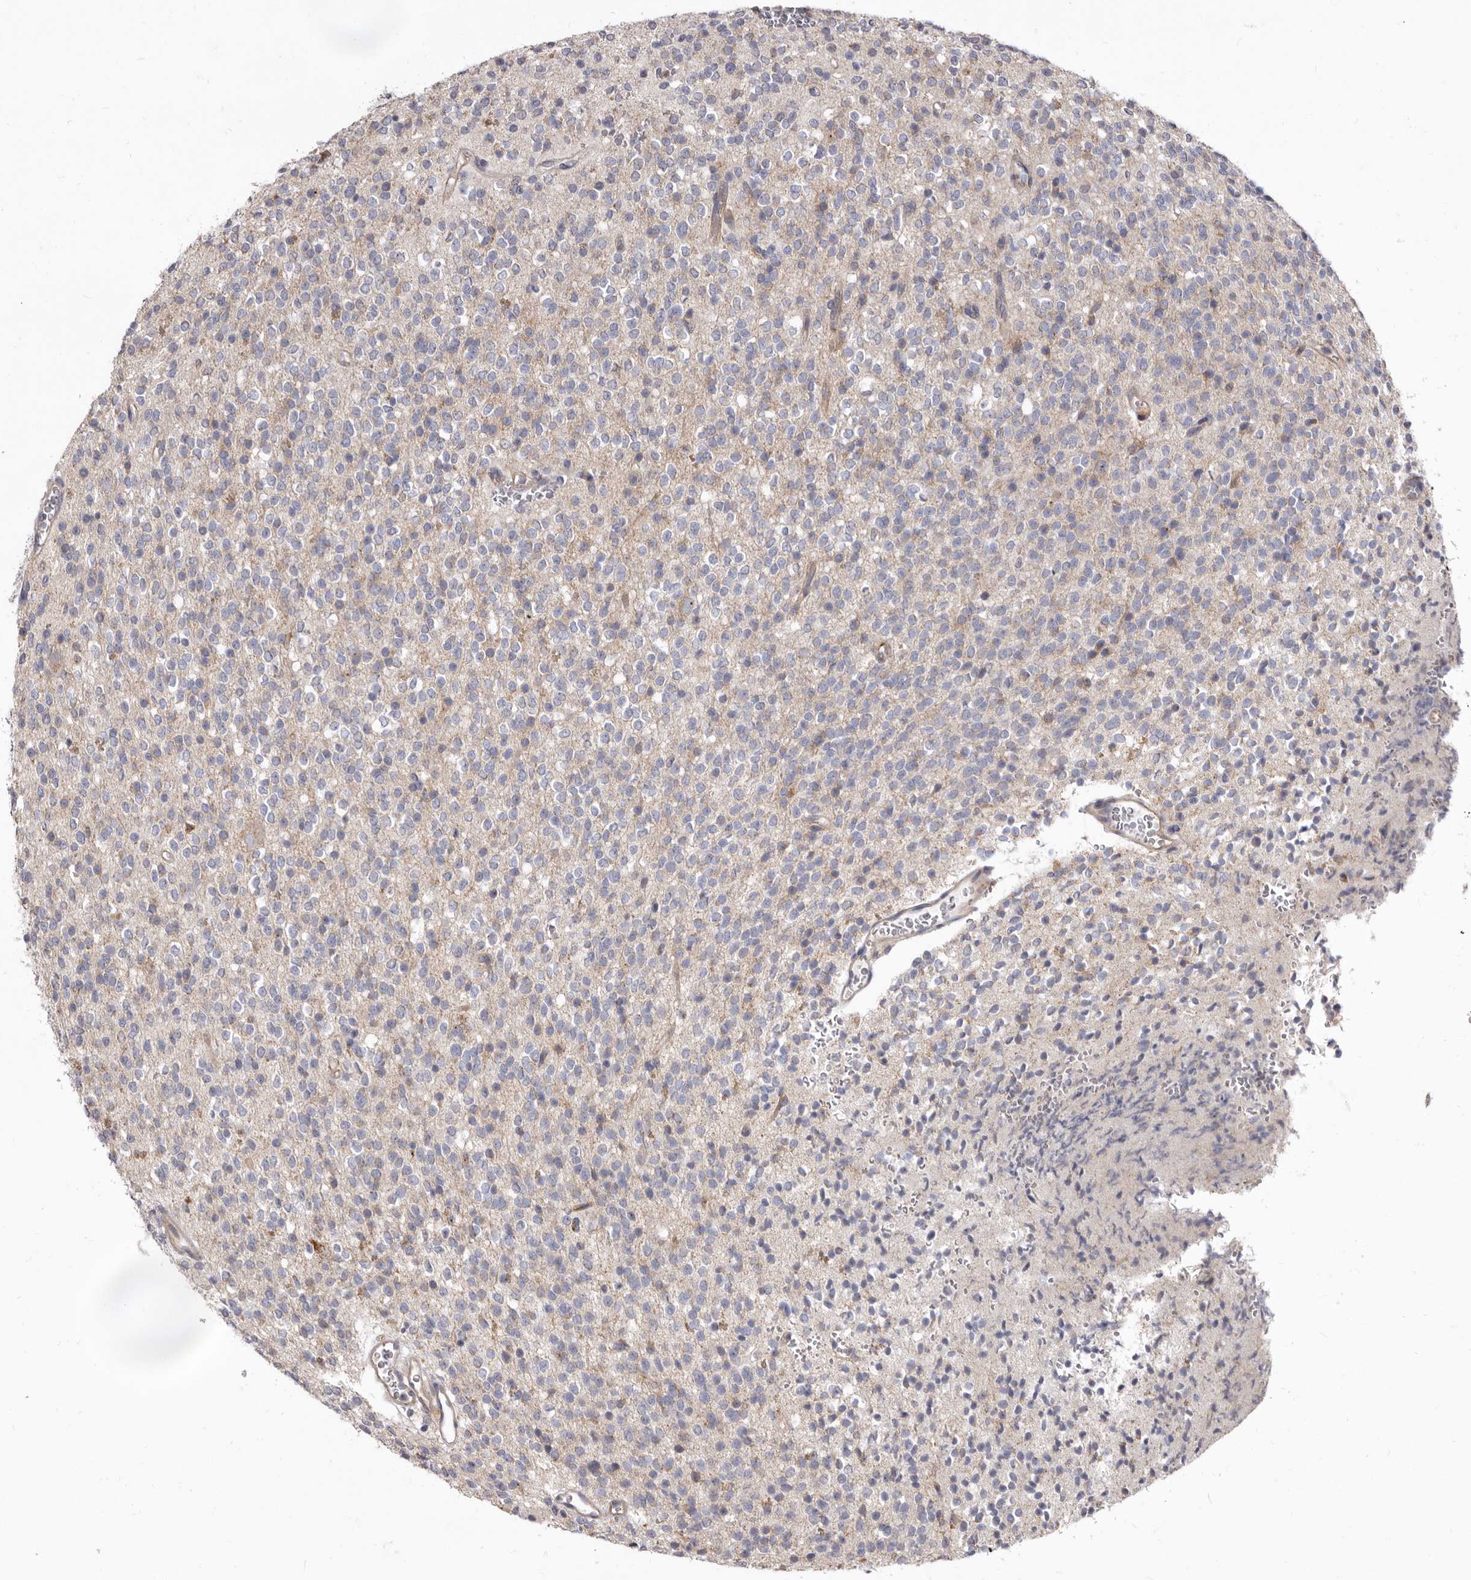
{"staining": {"intensity": "moderate", "quantity": "<25%", "location": "cytoplasmic/membranous"}, "tissue": "glioma", "cell_type": "Tumor cells", "image_type": "cancer", "snomed": [{"axis": "morphology", "description": "Glioma, malignant, High grade"}, {"axis": "topography", "description": "Brain"}], "caption": "High-magnification brightfield microscopy of glioma stained with DAB (brown) and counterstained with hematoxylin (blue). tumor cells exhibit moderate cytoplasmic/membranous expression is appreciated in about<25% of cells.", "gene": "FMO2", "patient": {"sex": "male", "age": 34}}